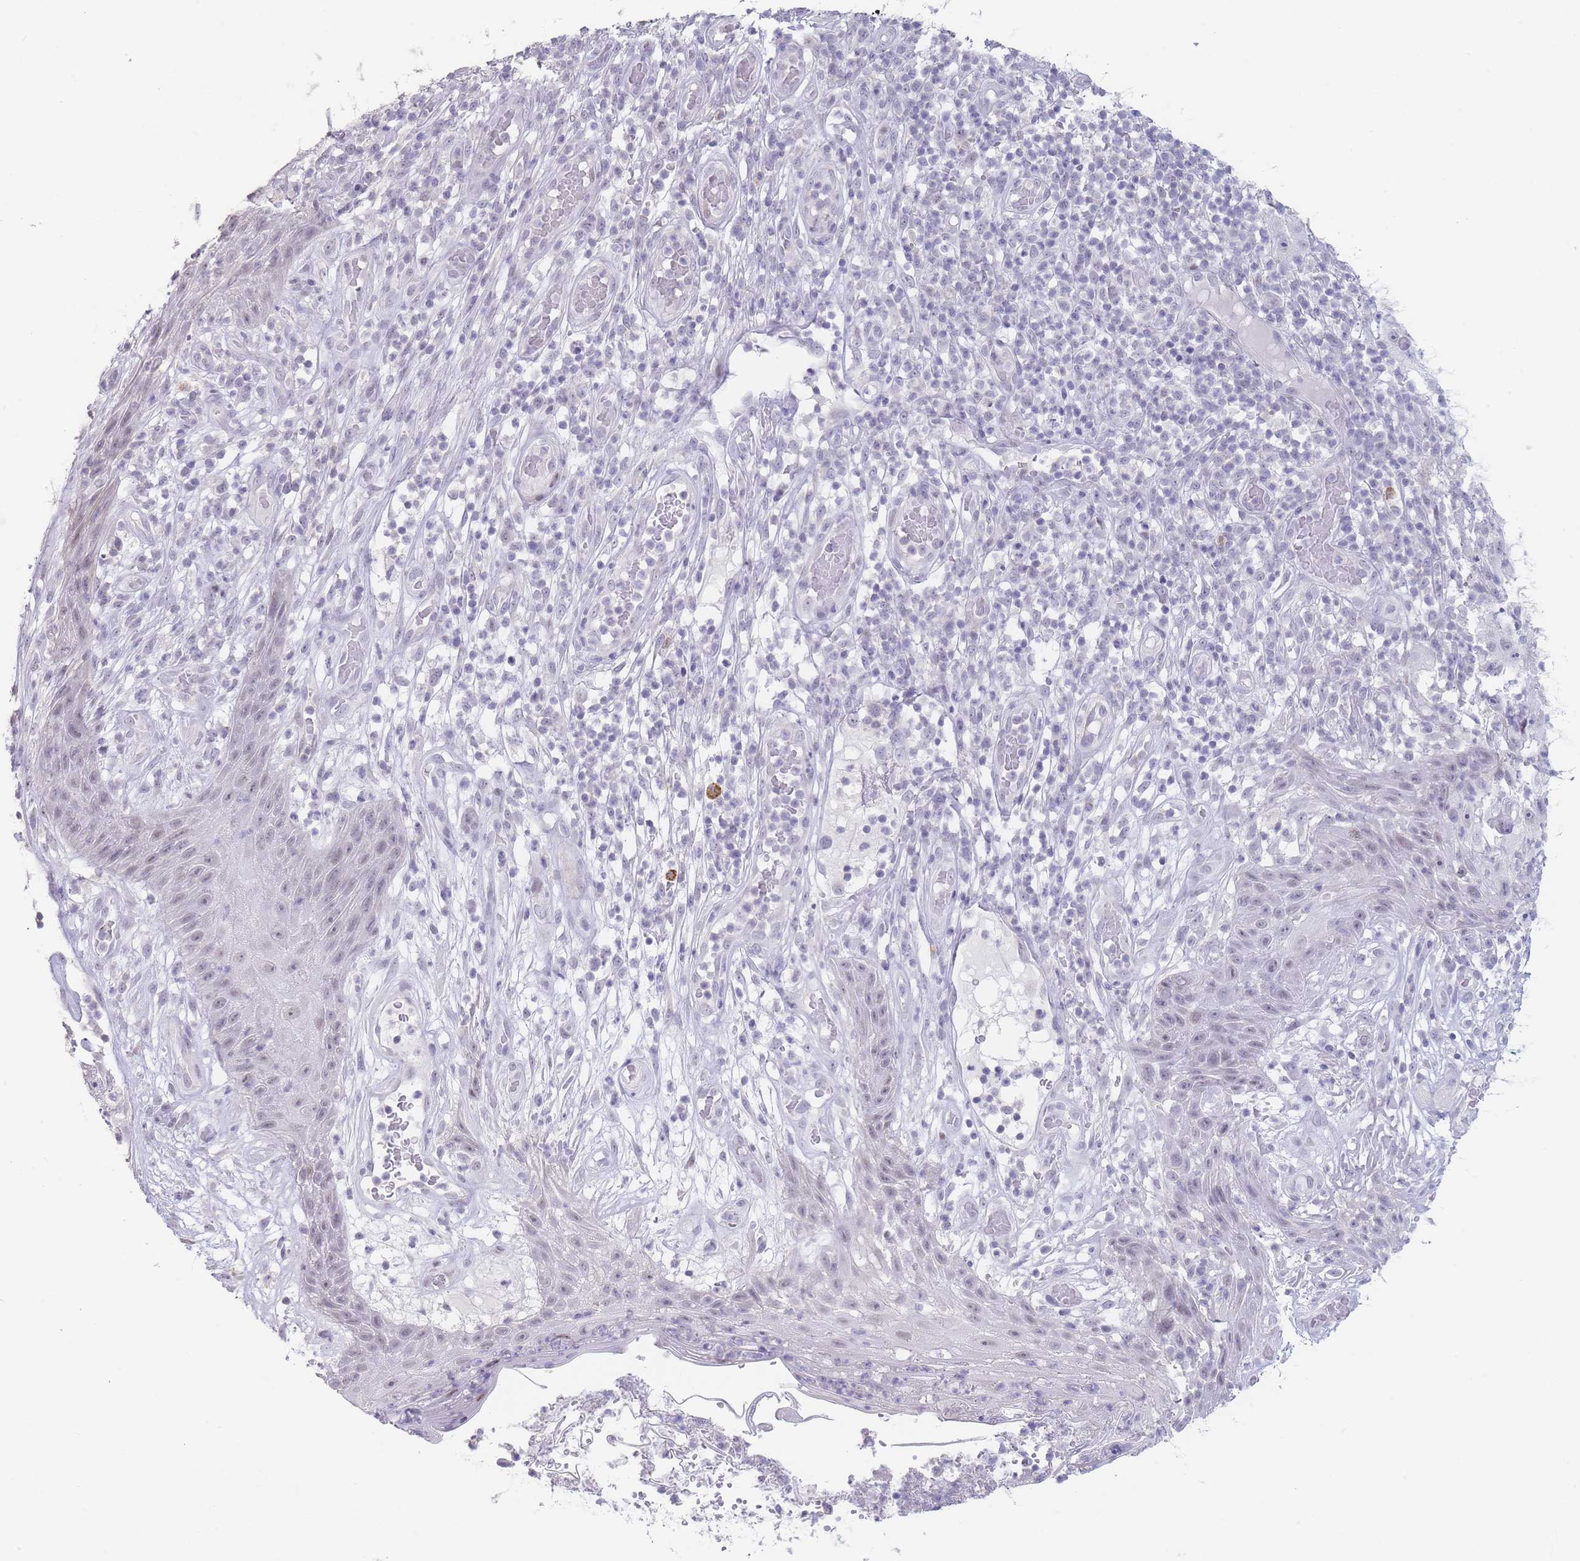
{"staining": {"intensity": "negative", "quantity": "none", "location": "none"}, "tissue": "skin cancer", "cell_type": "Tumor cells", "image_type": "cancer", "snomed": [{"axis": "morphology", "description": "Squamous cell carcinoma, NOS"}, {"axis": "topography", "description": "Skin"}], "caption": "This is a micrograph of IHC staining of skin cancer, which shows no positivity in tumor cells. (DAB IHC with hematoxylin counter stain).", "gene": "ASAP3", "patient": {"sex": "female", "age": 87}}